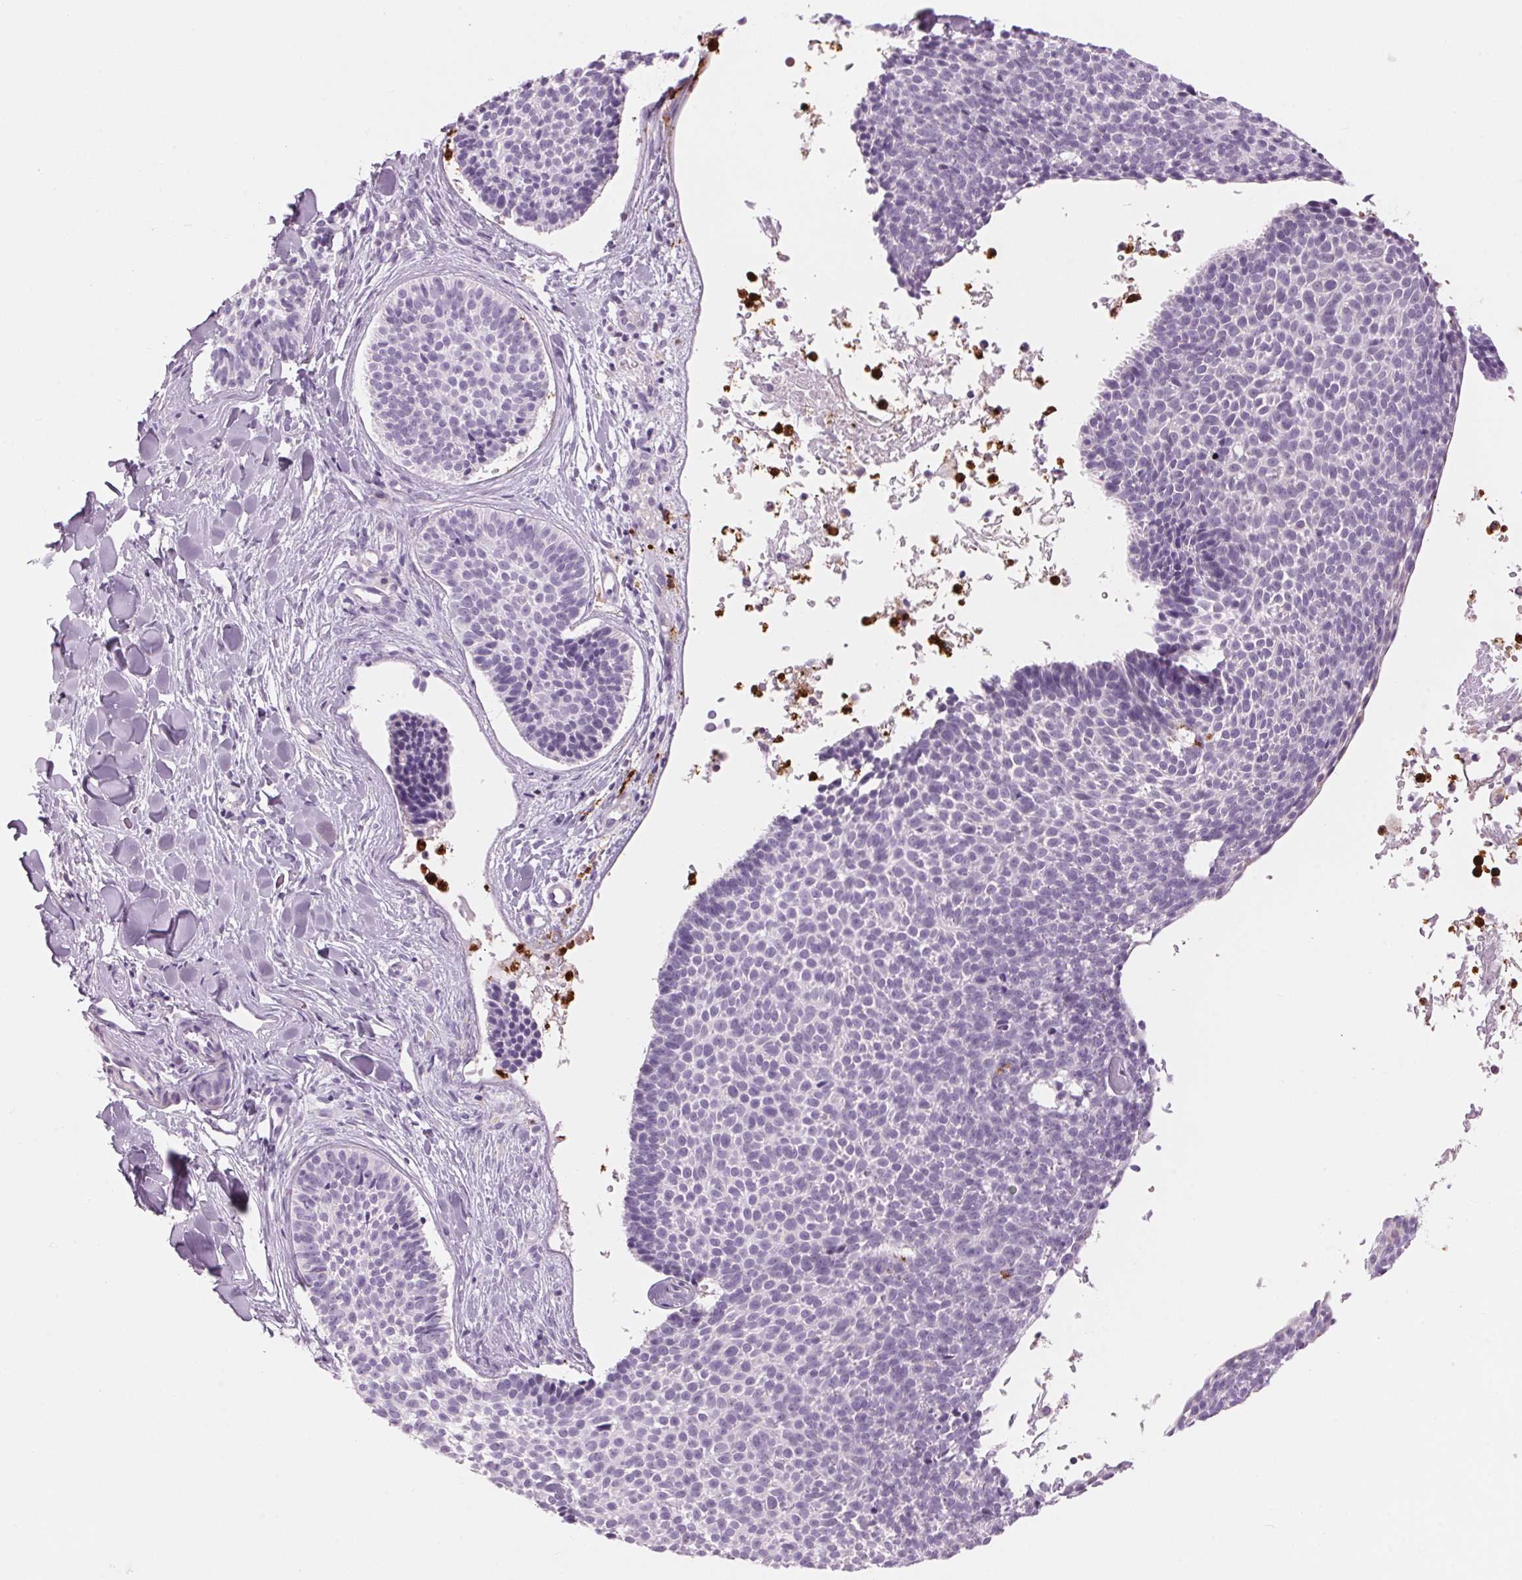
{"staining": {"intensity": "negative", "quantity": "none", "location": "none"}, "tissue": "skin cancer", "cell_type": "Tumor cells", "image_type": "cancer", "snomed": [{"axis": "morphology", "description": "Basal cell carcinoma"}, {"axis": "topography", "description": "Skin"}], "caption": "Human skin cancer (basal cell carcinoma) stained for a protein using immunohistochemistry exhibits no positivity in tumor cells.", "gene": "KLK7", "patient": {"sex": "male", "age": 82}}